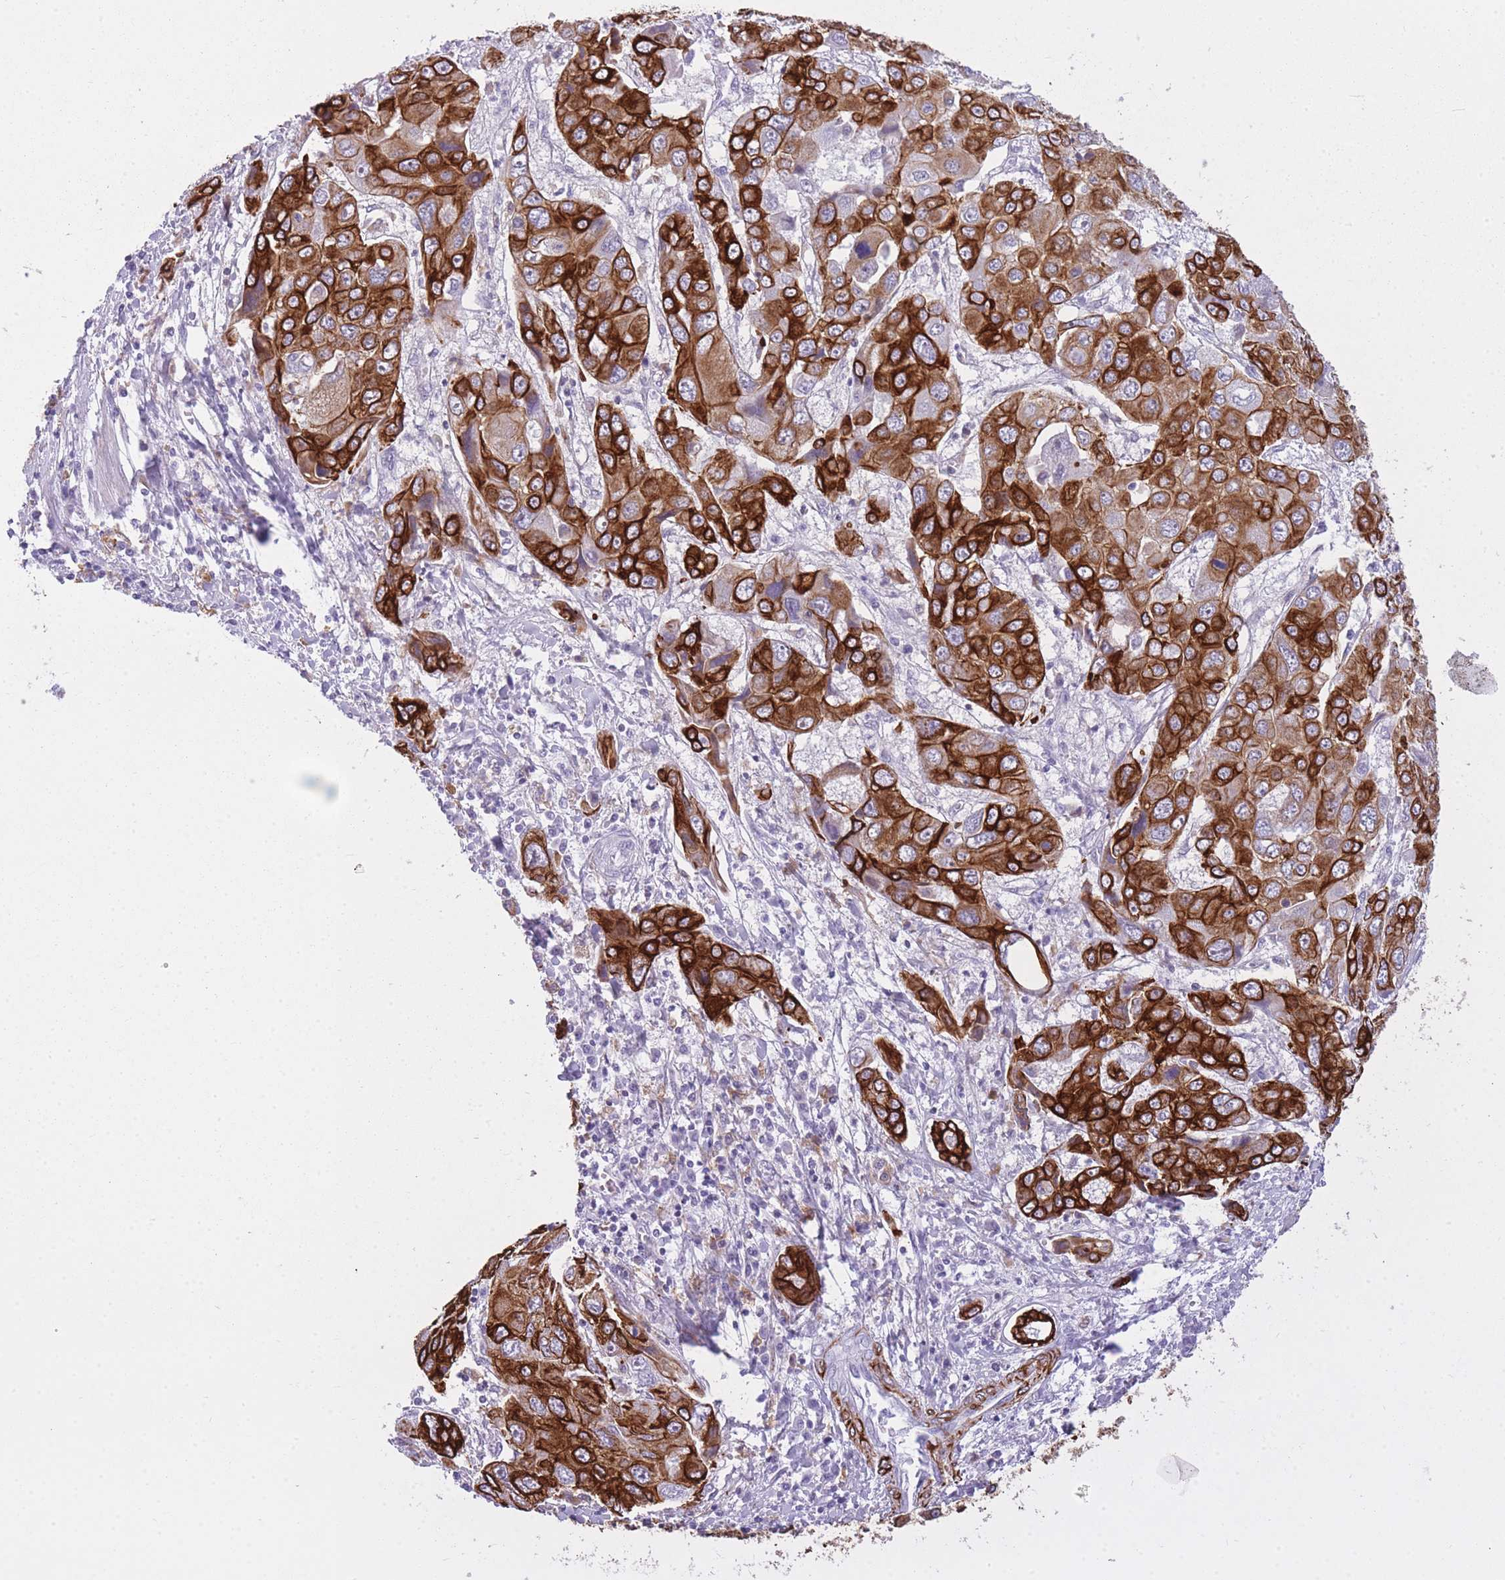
{"staining": {"intensity": "strong", "quantity": ">75%", "location": "cytoplasmic/membranous"}, "tissue": "liver cancer", "cell_type": "Tumor cells", "image_type": "cancer", "snomed": [{"axis": "morphology", "description": "Cholangiocarcinoma"}, {"axis": "topography", "description": "Liver"}], "caption": "Strong cytoplasmic/membranous staining is present in approximately >75% of tumor cells in liver cancer. (brown staining indicates protein expression, while blue staining denotes nuclei).", "gene": "RADX", "patient": {"sex": "male", "age": 67}}